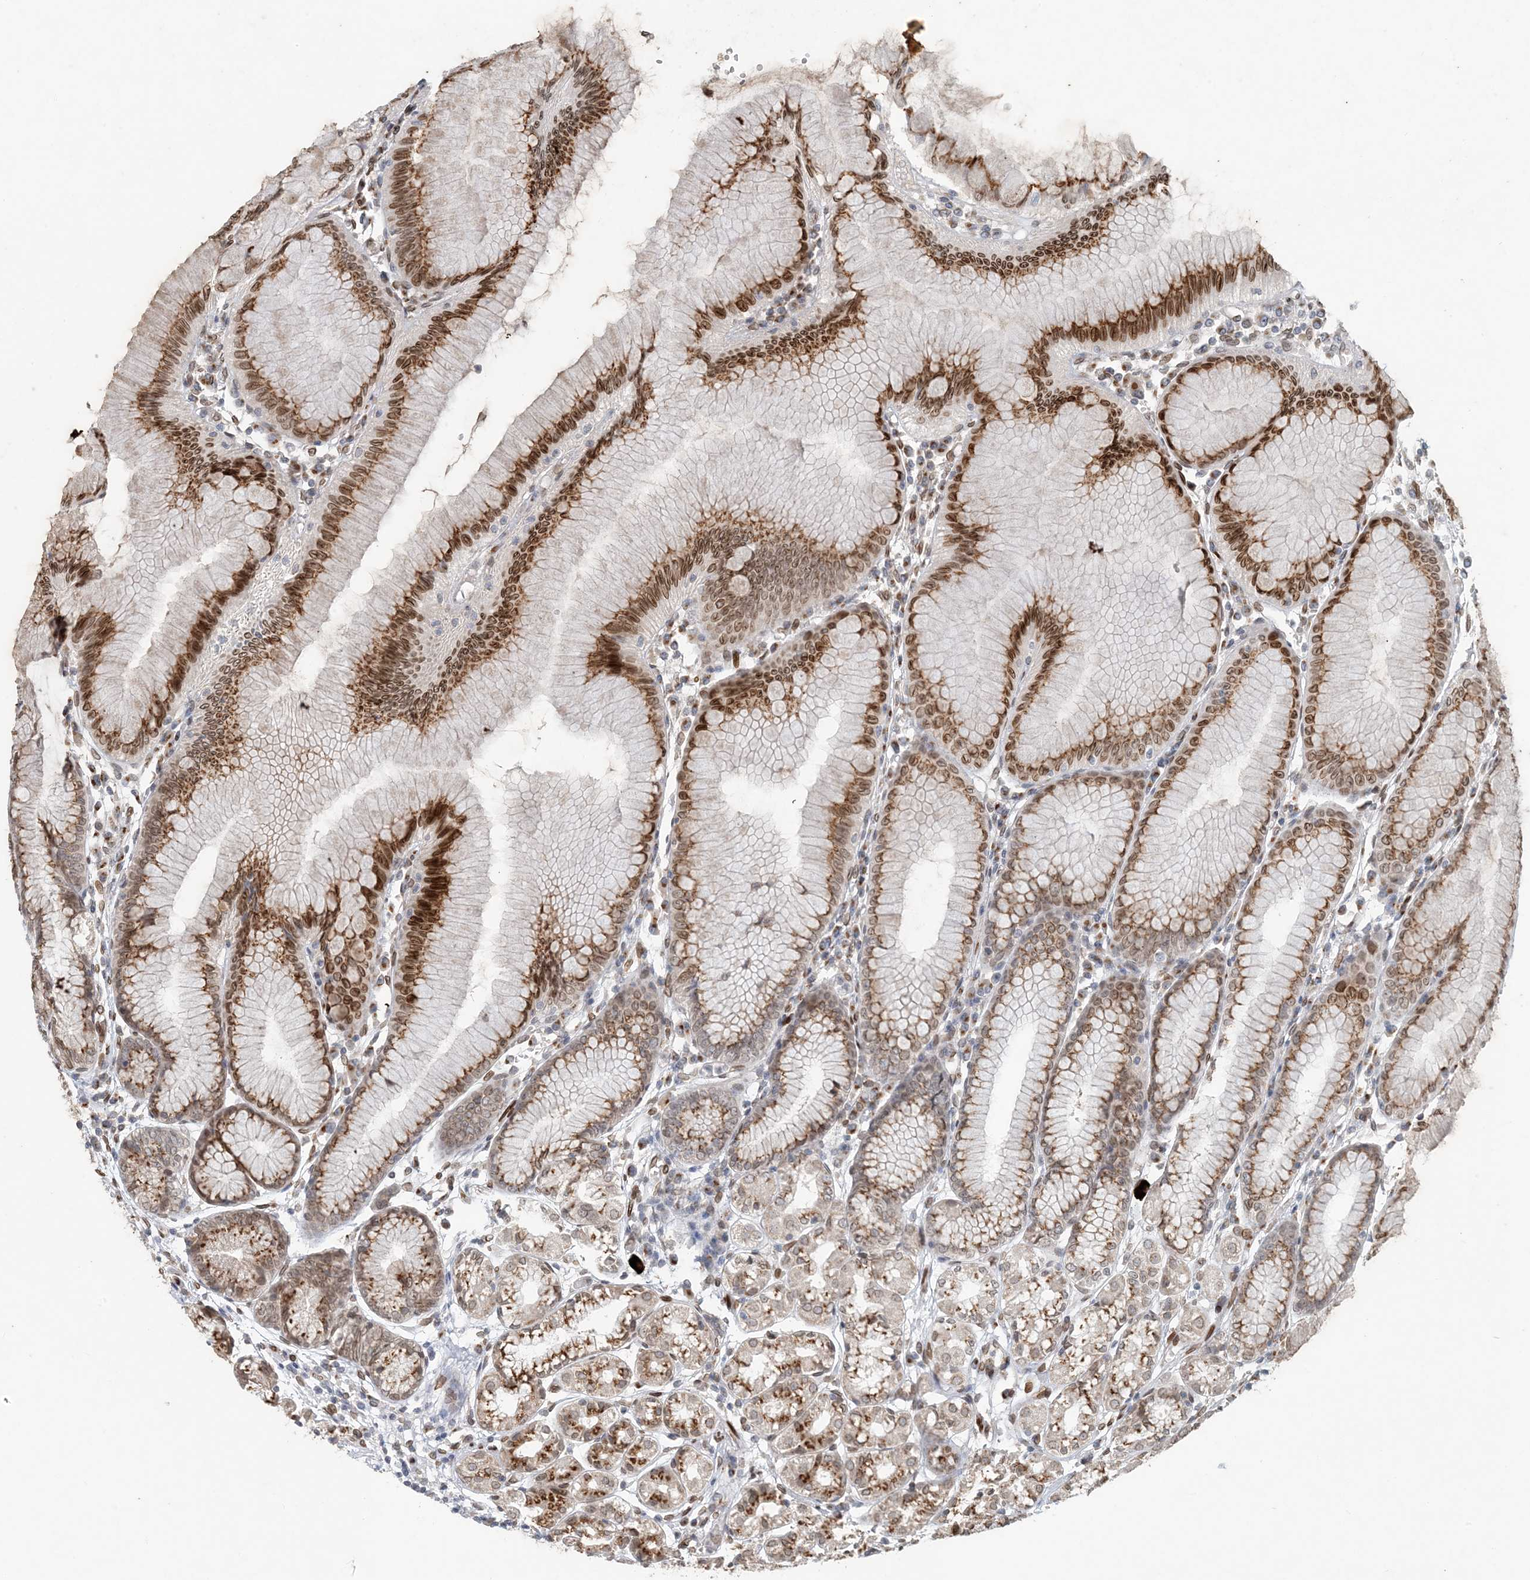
{"staining": {"intensity": "strong", "quantity": "25%-75%", "location": "cytoplasmic/membranous,nuclear"}, "tissue": "stomach", "cell_type": "Glandular cells", "image_type": "normal", "snomed": [{"axis": "morphology", "description": "Normal tissue, NOS"}, {"axis": "topography", "description": "Stomach"}], "caption": "Normal stomach was stained to show a protein in brown. There is high levels of strong cytoplasmic/membranous,nuclear expression in about 25%-75% of glandular cells.", "gene": "SLC35A2", "patient": {"sex": "female", "age": 57}}